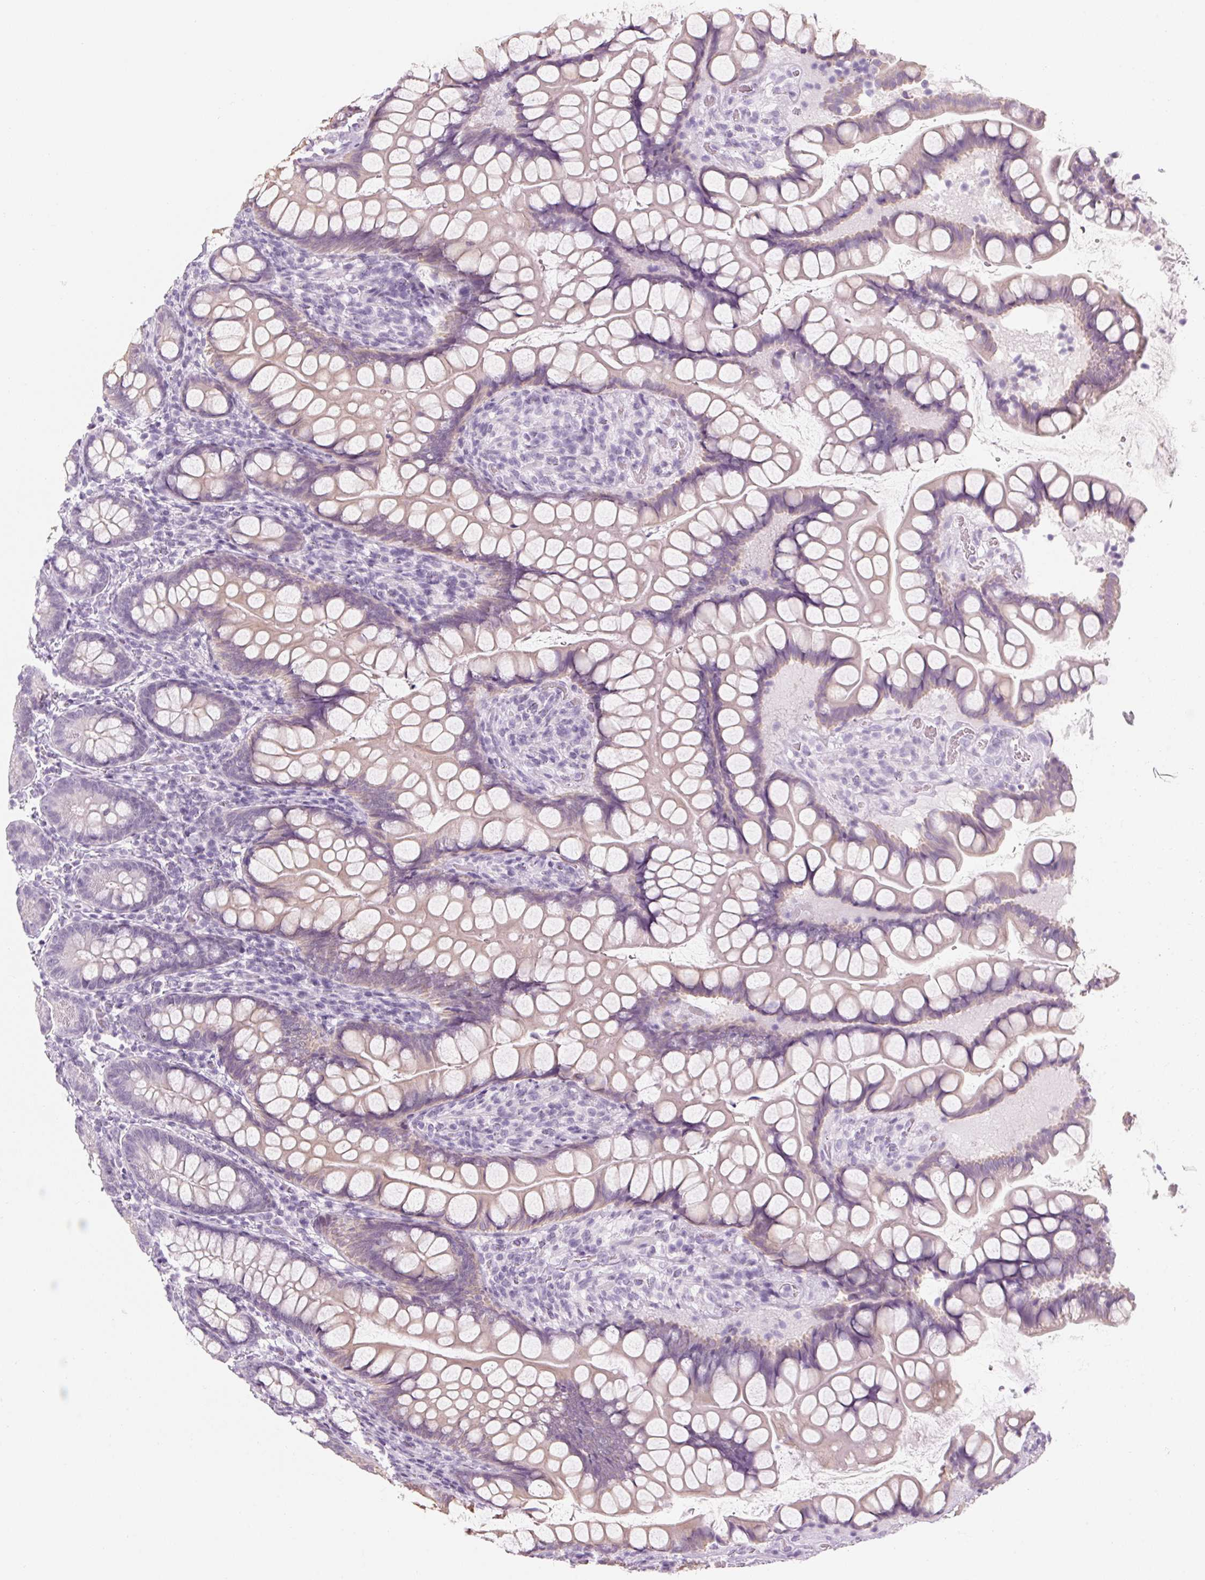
{"staining": {"intensity": "weak", "quantity": "<25%", "location": "cytoplasmic/membranous"}, "tissue": "small intestine", "cell_type": "Glandular cells", "image_type": "normal", "snomed": [{"axis": "morphology", "description": "Normal tissue, NOS"}, {"axis": "topography", "description": "Small intestine"}], "caption": "The micrograph reveals no staining of glandular cells in unremarkable small intestine. (DAB immunohistochemistry visualized using brightfield microscopy, high magnification).", "gene": "RPTN", "patient": {"sex": "male", "age": 70}}